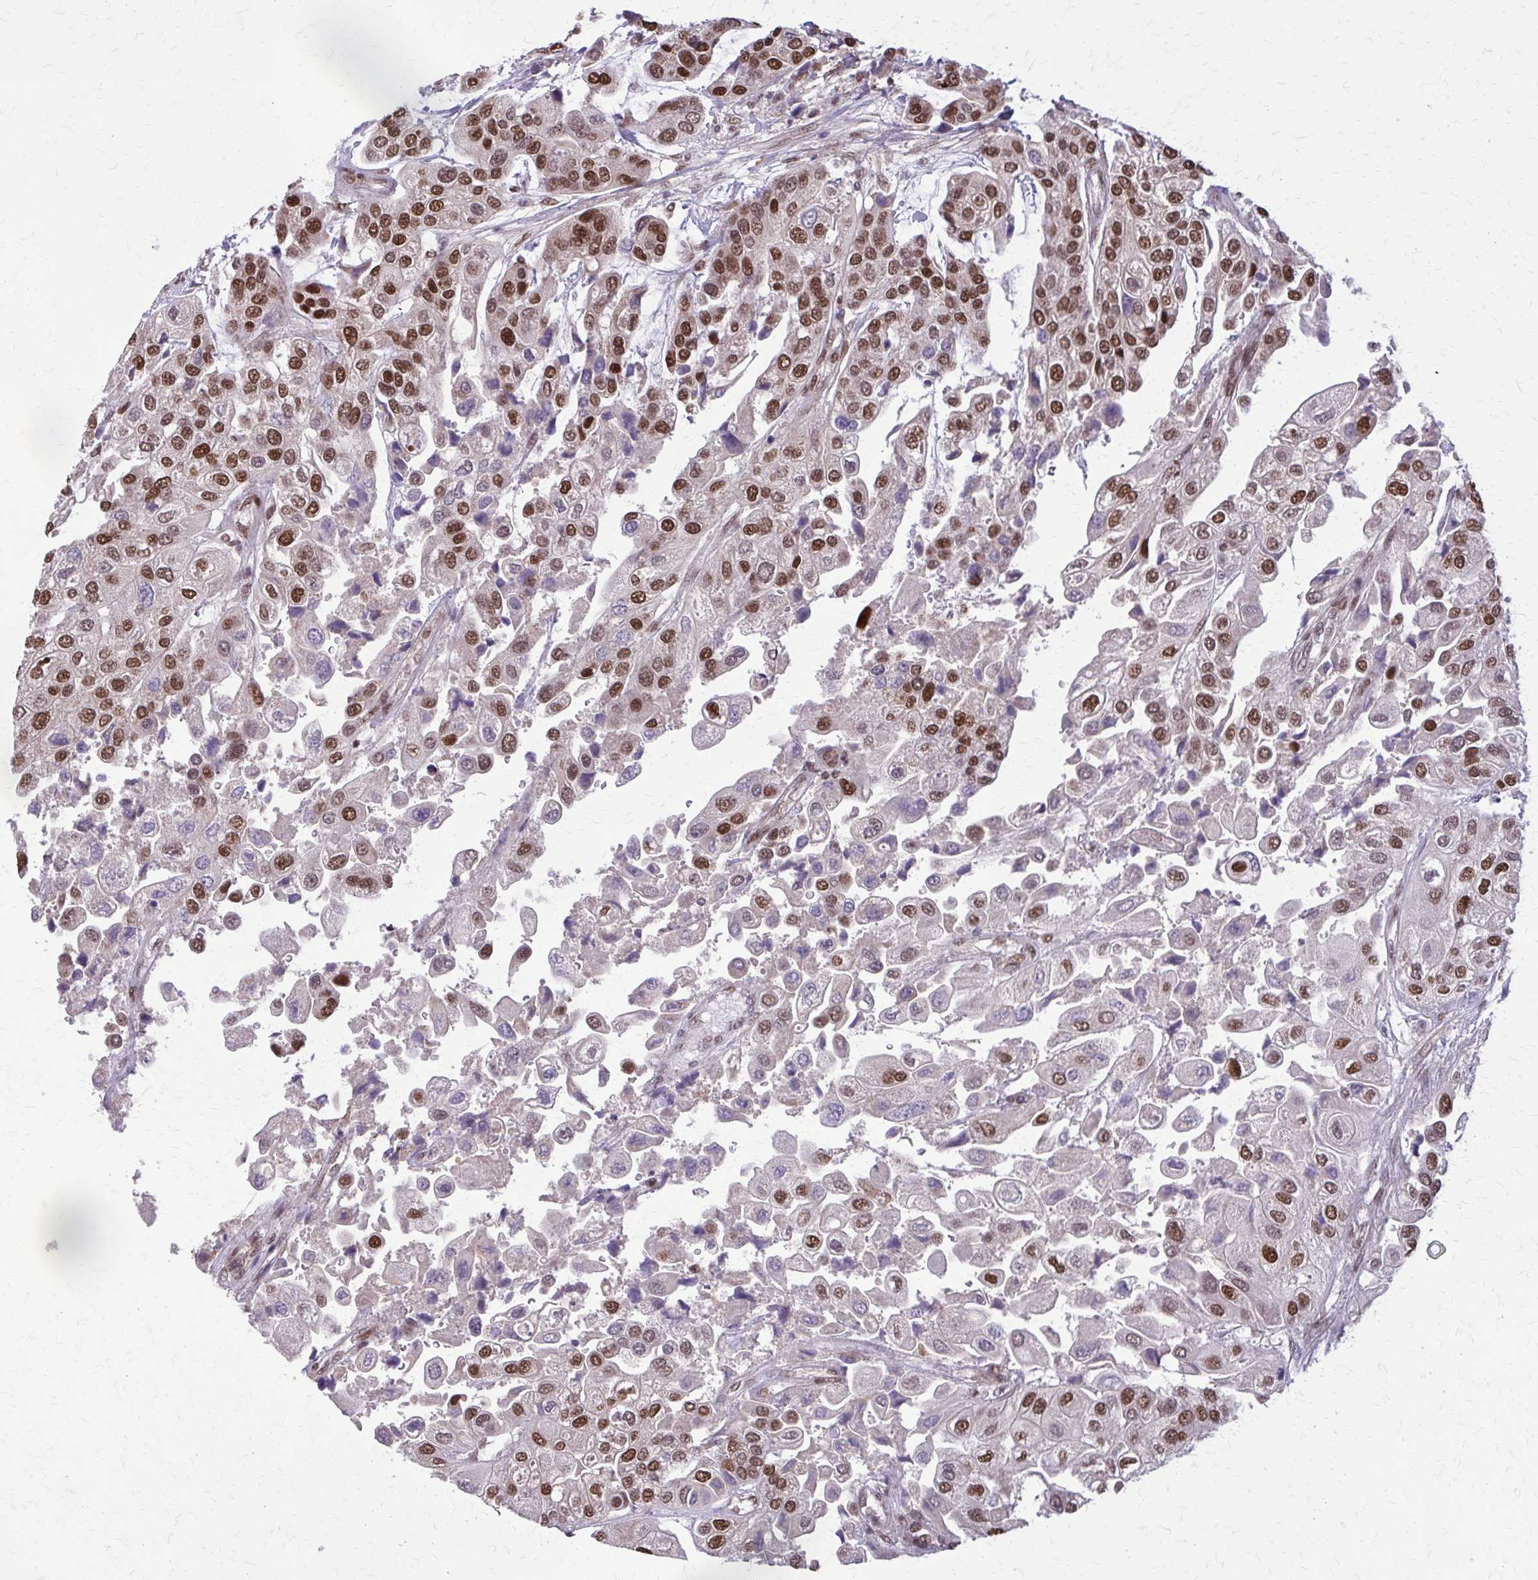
{"staining": {"intensity": "strong", "quantity": "25%-75%", "location": "nuclear"}, "tissue": "urothelial cancer", "cell_type": "Tumor cells", "image_type": "cancer", "snomed": [{"axis": "morphology", "description": "Urothelial carcinoma, High grade"}, {"axis": "topography", "description": "Urinary bladder"}], "caption": "Immunohistochemical staining of urothelial cancer demonstrates high levels of strong nuclear protein expression in approximately 25%-75% of tumor cells.", "gene": "TTF1", "patient": {"sex": "female", "age": 64}}